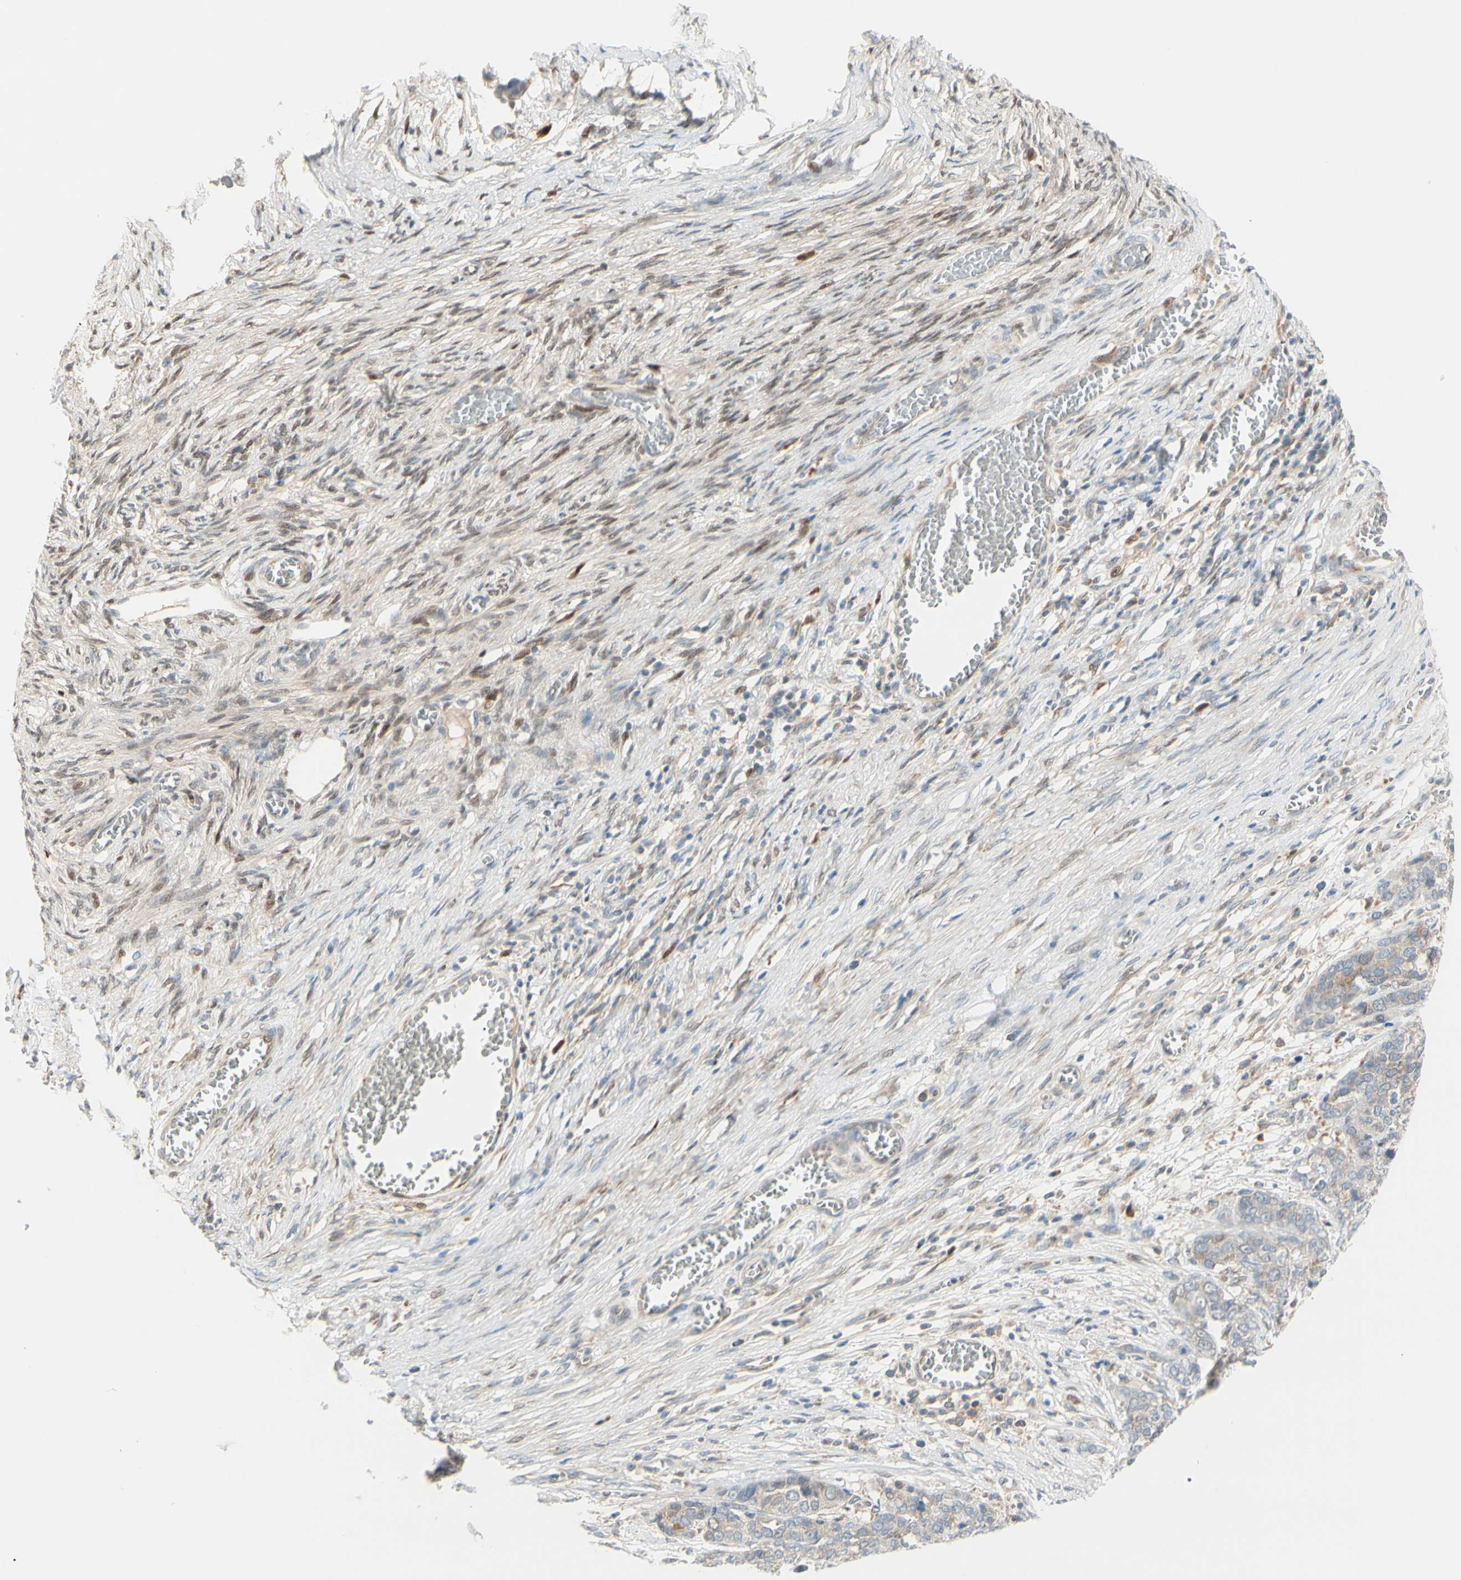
{"staining": {"intensity": "weak", "quantity": "25%-75%", "location": "cytoplasmic/membranous"}, "tissue": "ovarian cancer", "cell_type": "Tumor cells", "image_type": "cancer", "snomed": [{"axis": "morphology", "description": "Cystadenocarcinoma, serous, NOS"}, {"axis": "topography", "description": "Ovary"}], "caption": "Immunohistochemistry photomicrograph of ovarian cancer stained for a protein (brown), which reveals low levels of weak cytoplasmic/membranous expression in about 25%-75% of tumor cells.", "gene": "PTTG1", "patient": {"sex": "female", "age": 44}}